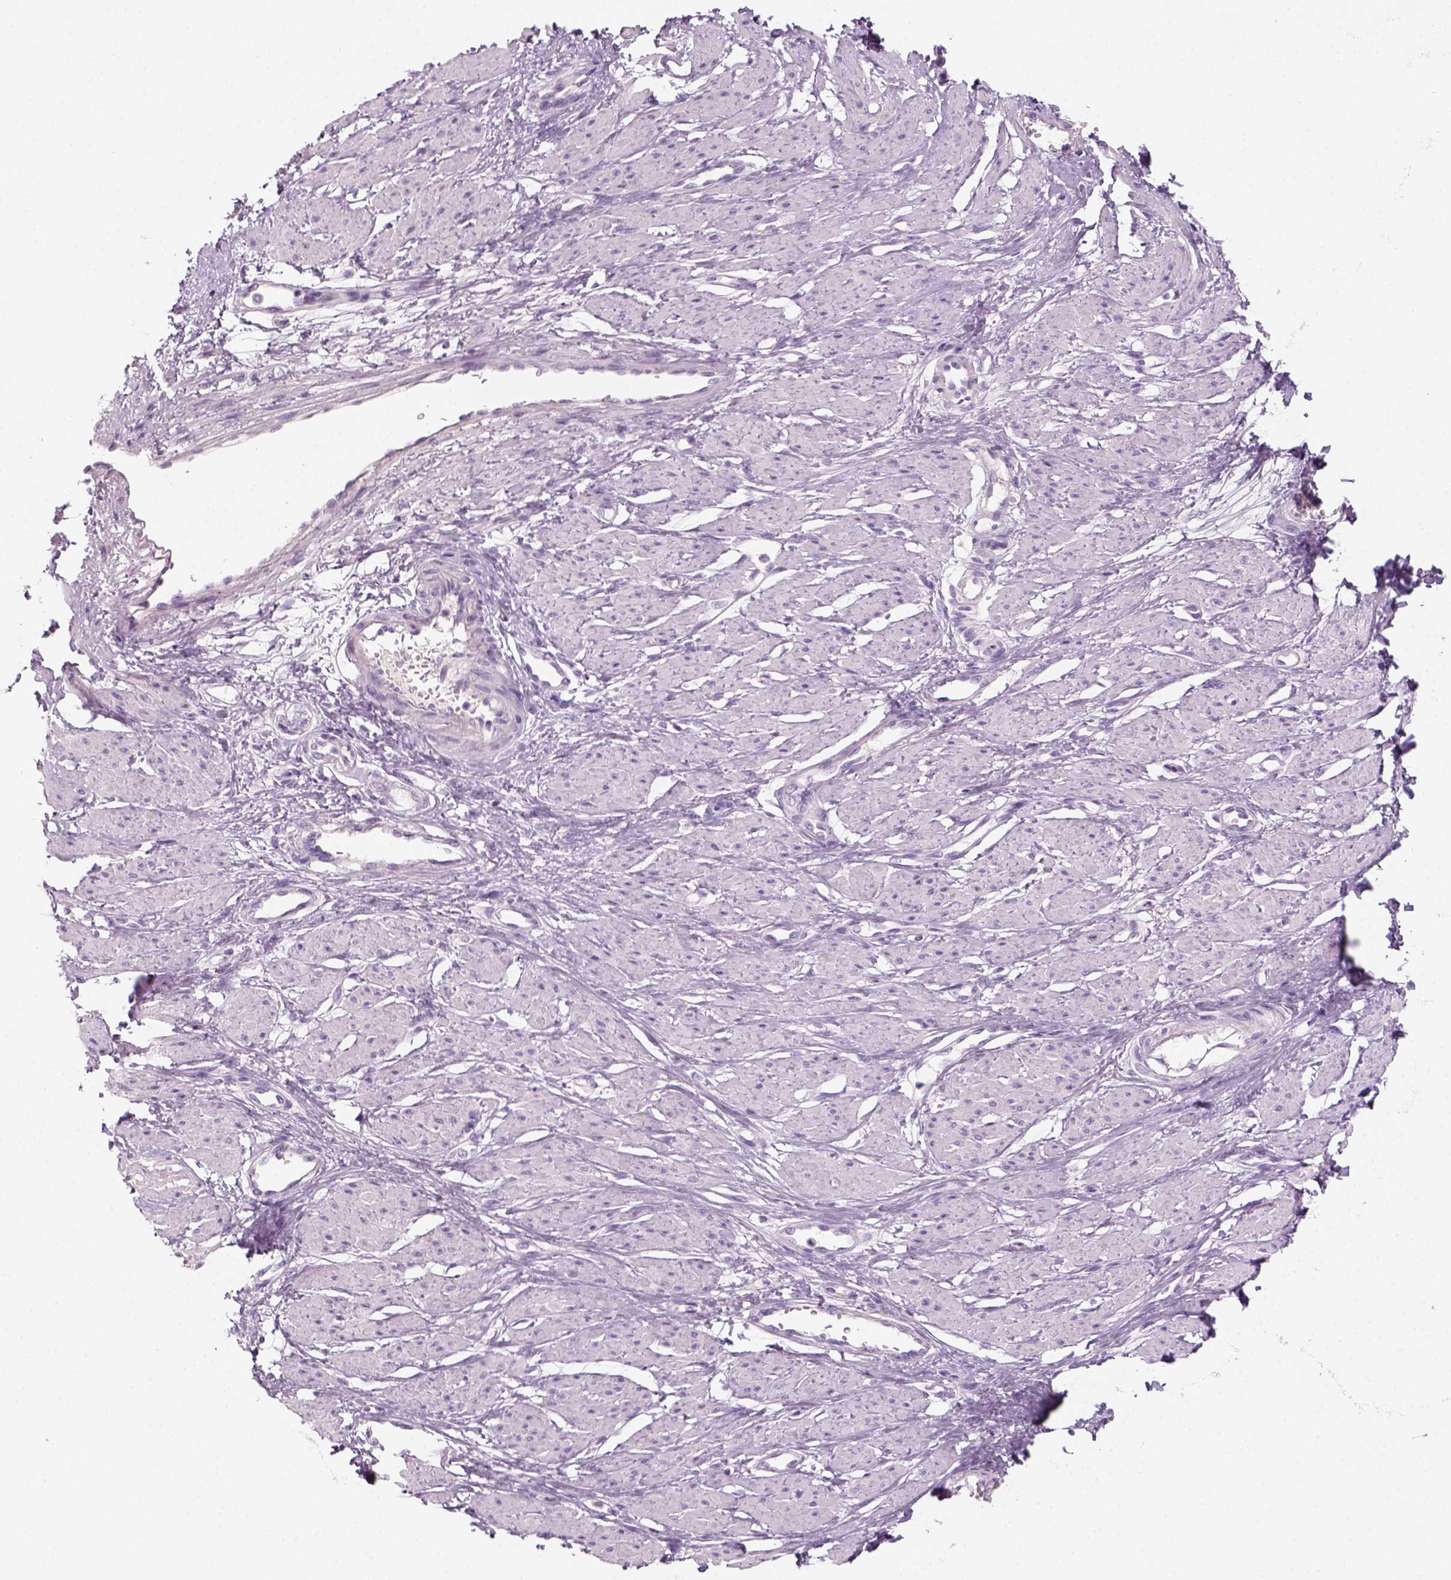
{"staining": {"intensity": "negative", "quantity": "none", "location": "none"}, "tissue": "smooth muscle", "cell_type": "Smooth muscle cells", "image_type": "normal", "snomed": [{"axis": "morphology", "description": "Normal tissue, NOS"}, {"axis": "topography", "description": "Smooth muscle"}, {"axis": "topography", "description": "Uterus"}], "caption": "A high-resolution photomicrograph shows immunohistochemistry staining of benign smooth muscle, which shows no significant staining in smooth muscle cells.", "gene": "KRT25", "patient": {"sex": "female", "age": 39}}